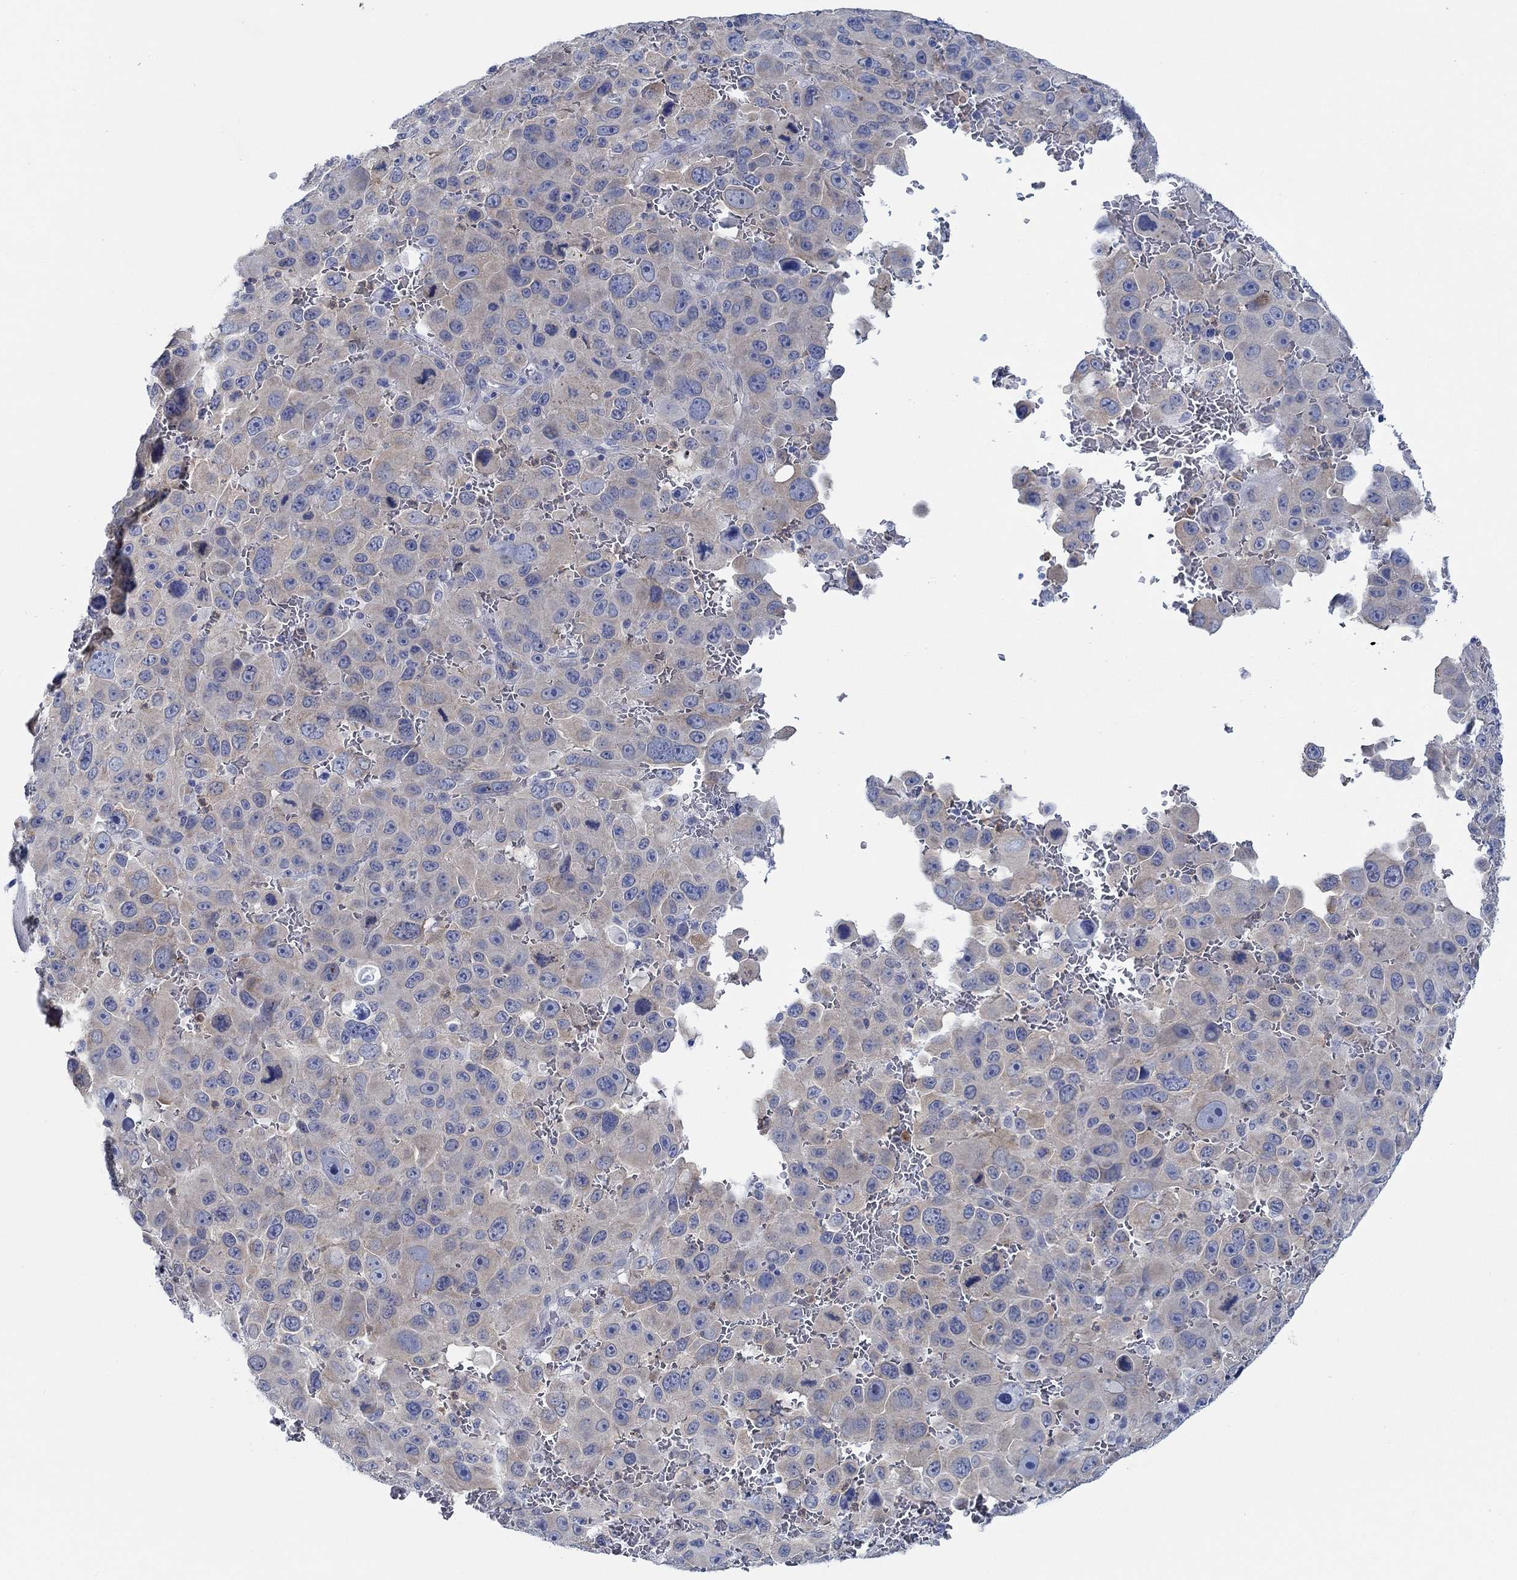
{"staining": {"intensity": "weak", "quantity": "<25%", "location": "cytoplasmic/membranous"}, "tissue": "melanoma", "cell_type": "Tumor cells", "image_type": "cancer", "snomed": [{"axis": "morphology", "description": "Malignant melanoma, NOS"}, {"axis": "topography", "description": "Skin"}], "caption": "Immunohistochemistry (IHC) histopathology image of melanoma stained for a protein (brown), which reveals no positivity in tumor cells.", "gene": "ZNF671", "patient": {"sex": "female", "age": 91}}